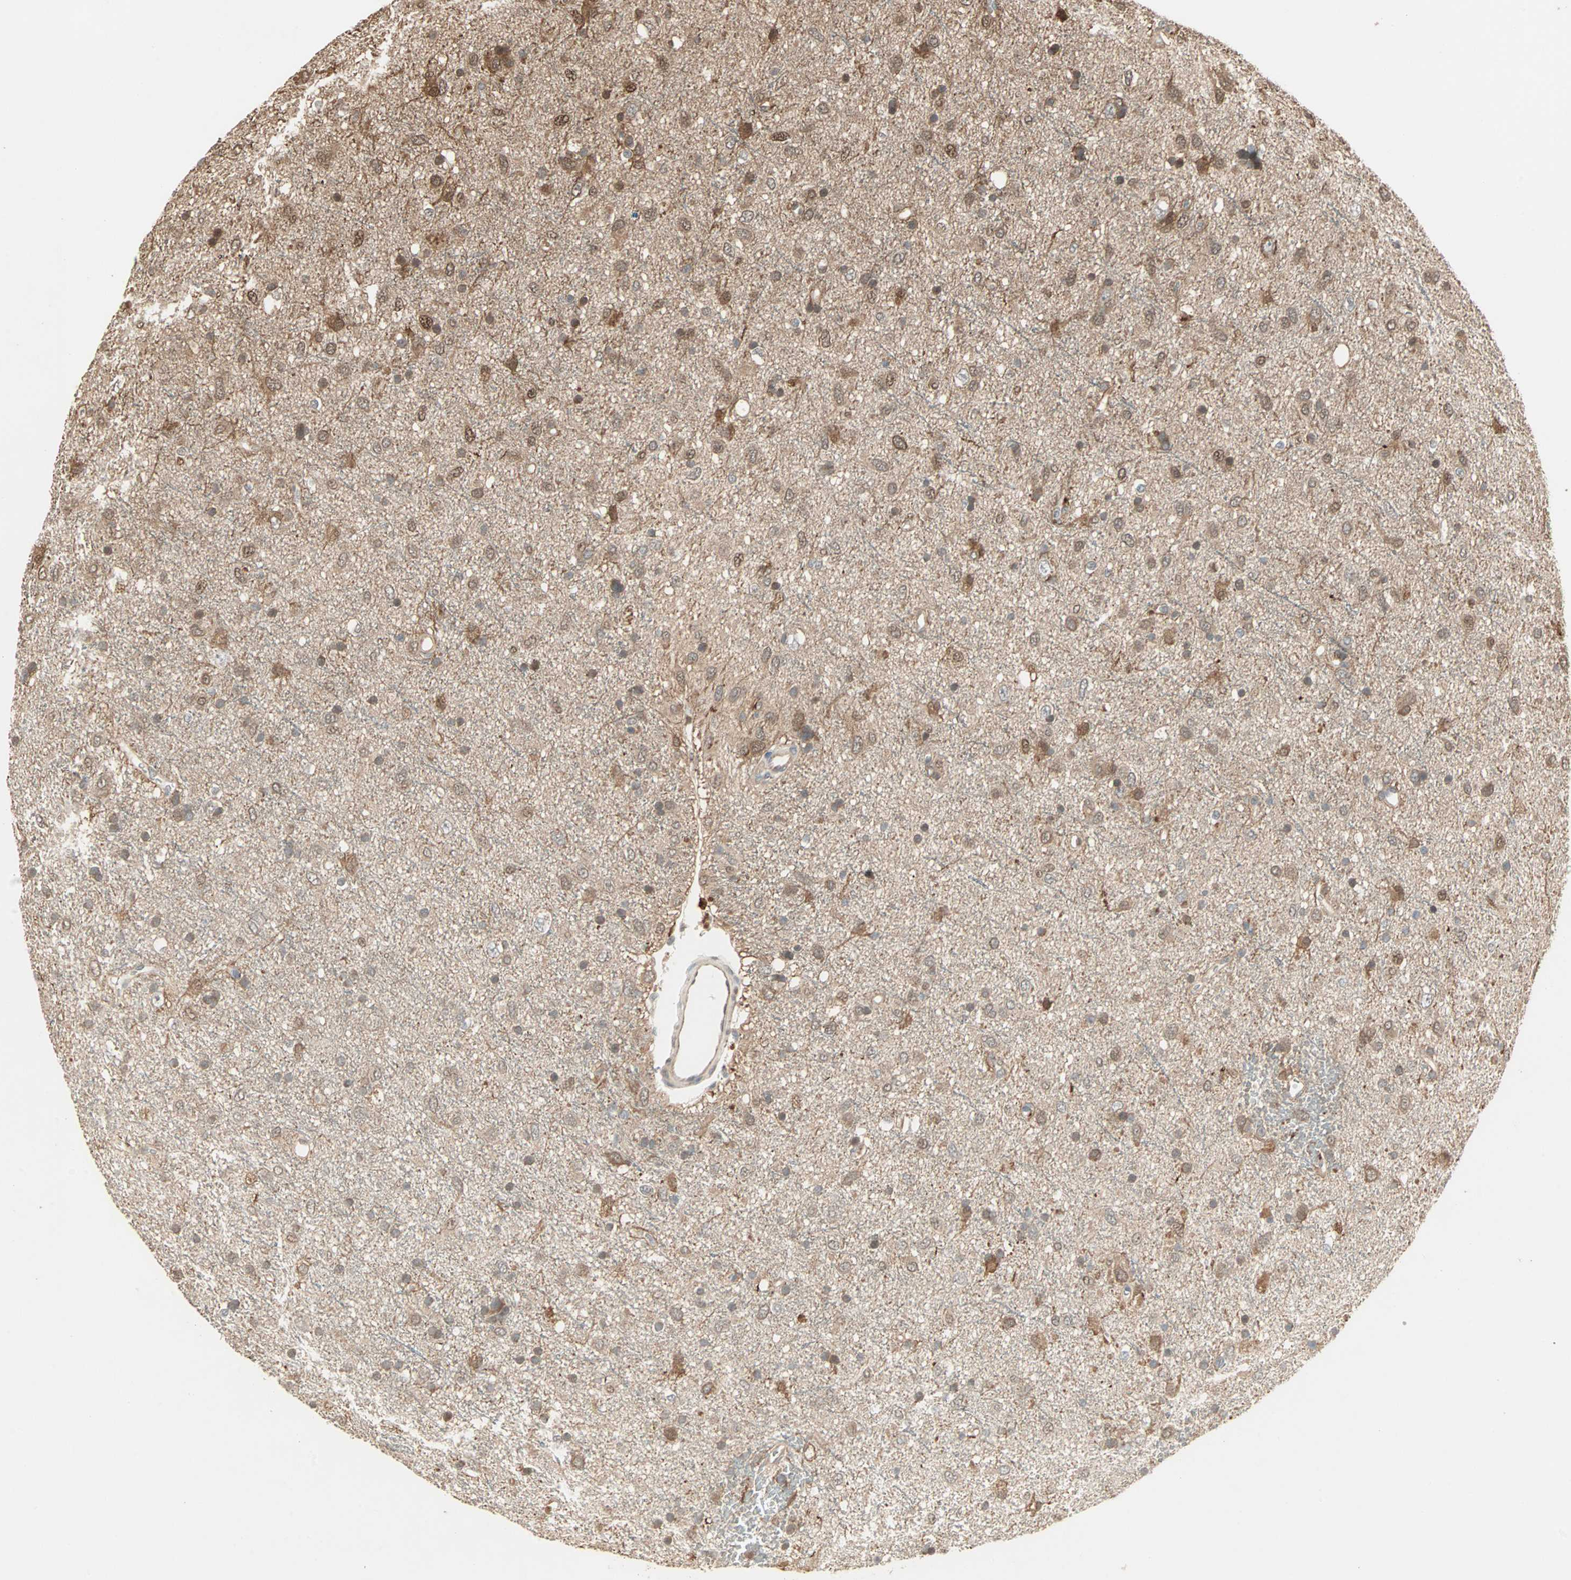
{"staining": {"intensity": "moderate", "quantity": ">75%", "location": "cytoplasmic/membranous,nuclear"}, "tissue": "glioma", "cell_type": "Tumor cells", "image_type": "cancer", "snomed": [{"axis": "morphology", "description": "Glioma, malignant, Low grade"}, {"axis": "topography", "description": "Brain"}], "caption": "The photomicrograph demonstrates immunohistochemical staining of low-grade glioma (malignant). There is moderate cytoplasmic/membranous and nuclear staining is identified in about >75% of tumor cells.", "gene": "DRG2", "patient": {"sex": "male", "age": 77}}